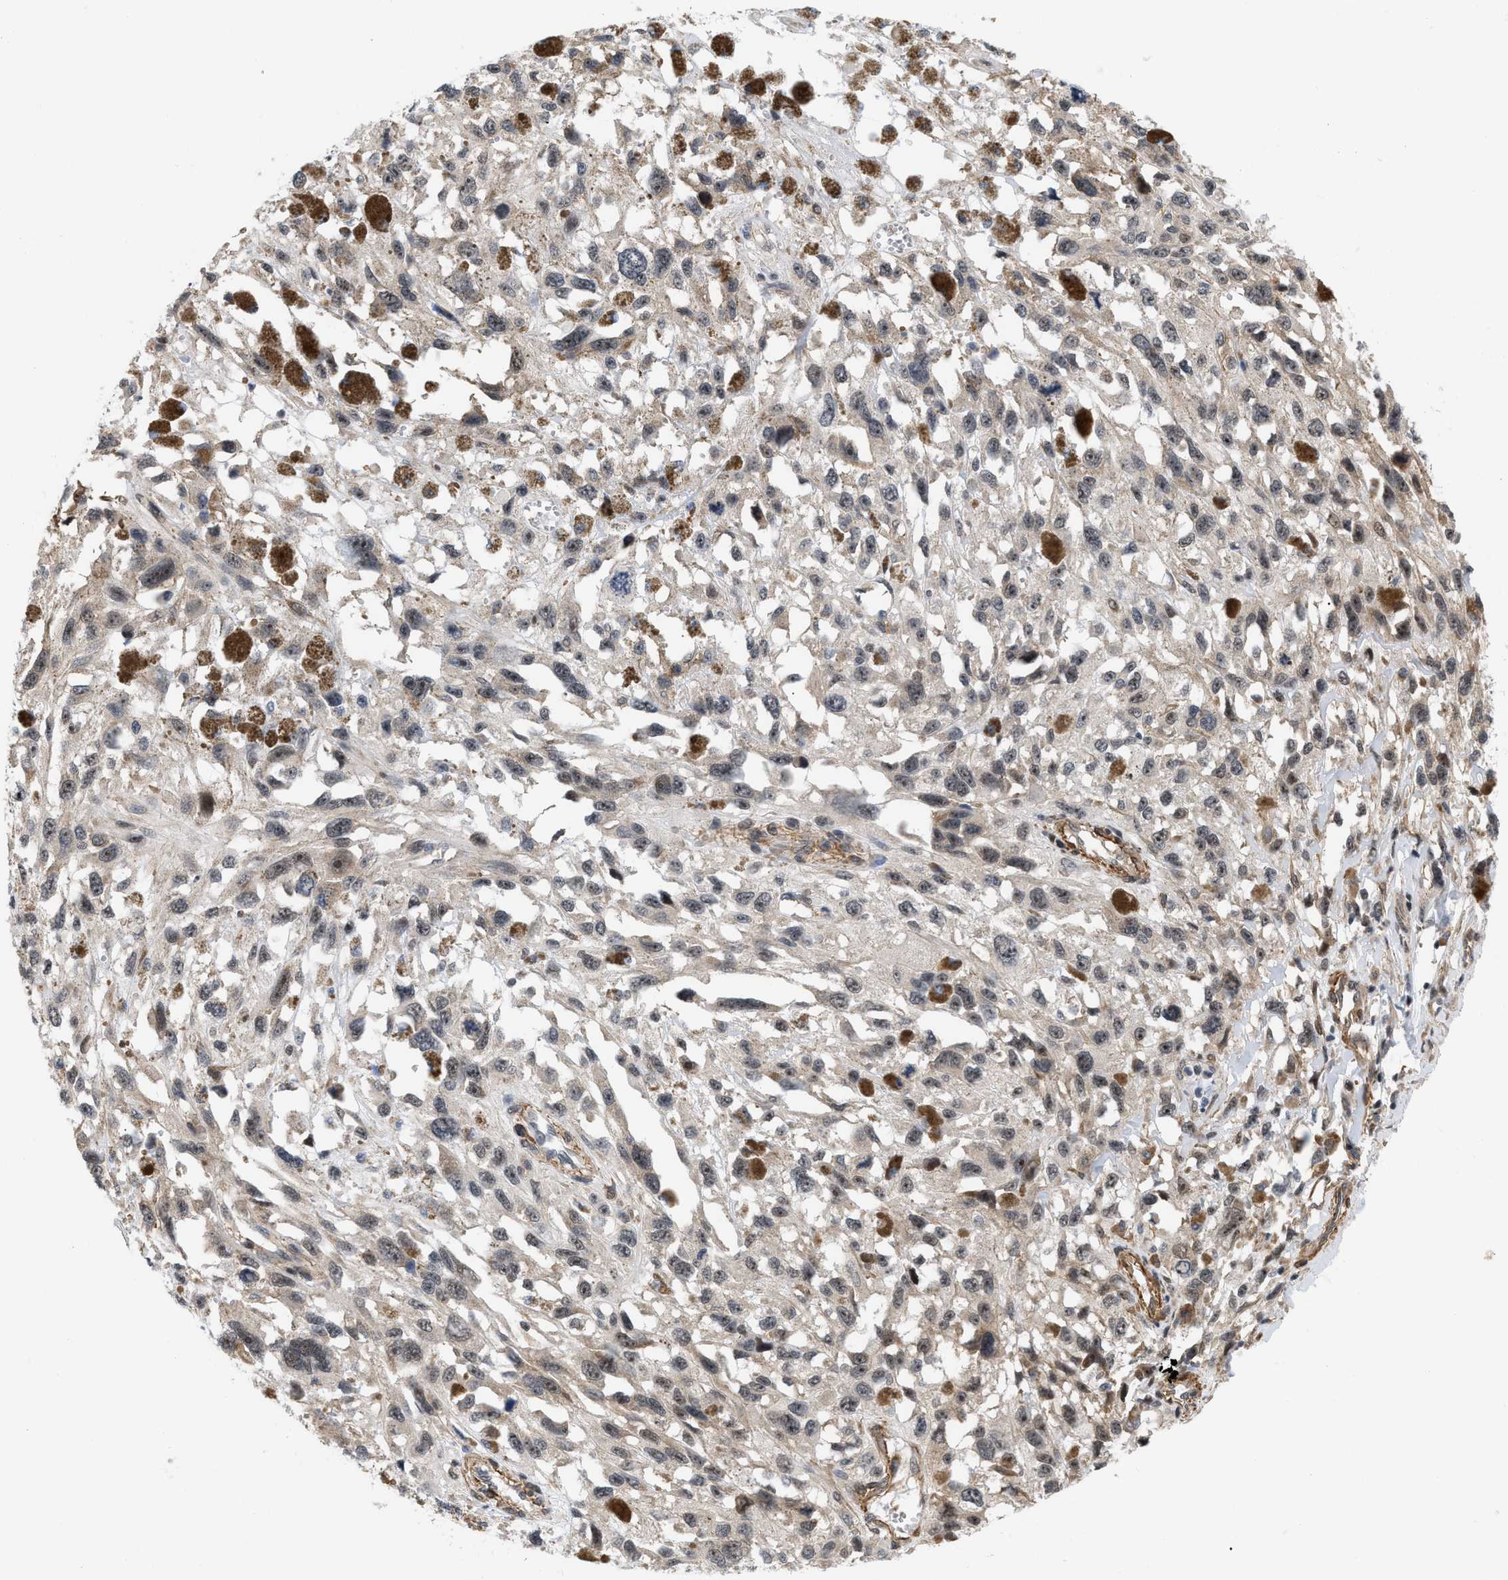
{"staining": {"intensity": "weak", "quantity": "<25%", "location": "cytoplasmic/membranous,nuclear"}, "tissue": "melanoma", "cell_type": "Tumor cells", "image_type": "cancer", "snomed": [{"axis": "morphology", "description": "Malignant melanoma, Metastatic site"}, {"axis": "topography", "description": "Lymph node"}], "caption": "Immunohistochemistry (IHC) photomicrograph of neoplastic tissue: human melanoma stained with DAB (3,3'-diaminobenzidine) demonstrates no significant protein expression in tumor cells.", "gene": "GPRASP2", "patient": {"sex": "male", "age": 59}}